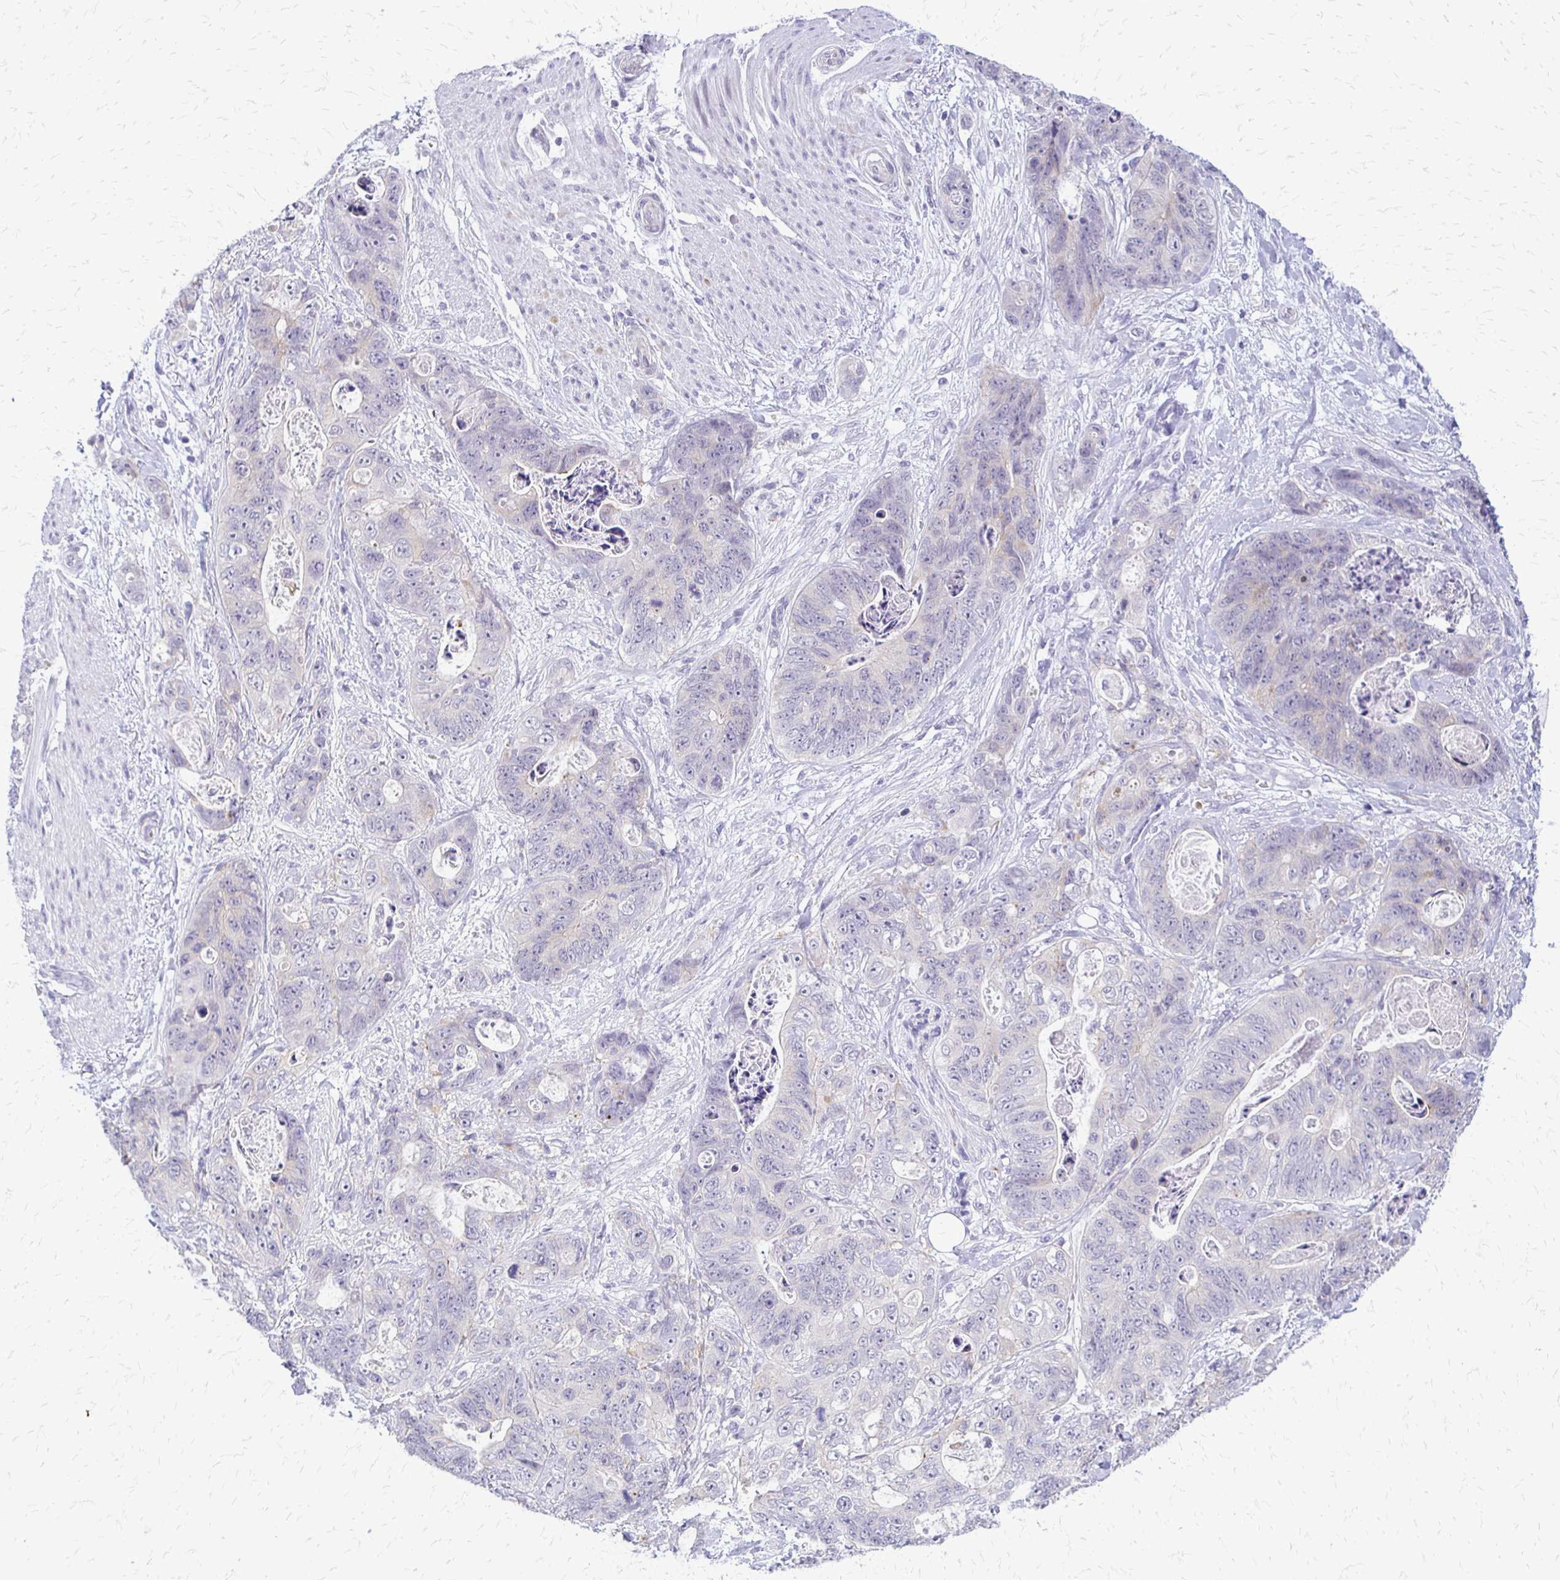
{"staining": {"intensity": "negative", "quantity": "none", "location": "none"}, "tissue": "stomach cancer", "cell_type": "Tumor cells", "image_type": "cancer", "snomed": [{"axis": "morphology", "description": "Normal tissue, NOS"}, {"axis": "morphology", "description": "Adenocarcinoma, NOS"}, {"axis": "topography", "description": "Stomach"}], "caption": "Immunohistochemical staining of stomach cancer (adenocarcinoma) exhibits no significant positivity in tumor cells.", "gene": "EPYC", "patient": {"sex": "female", "age": 89}}